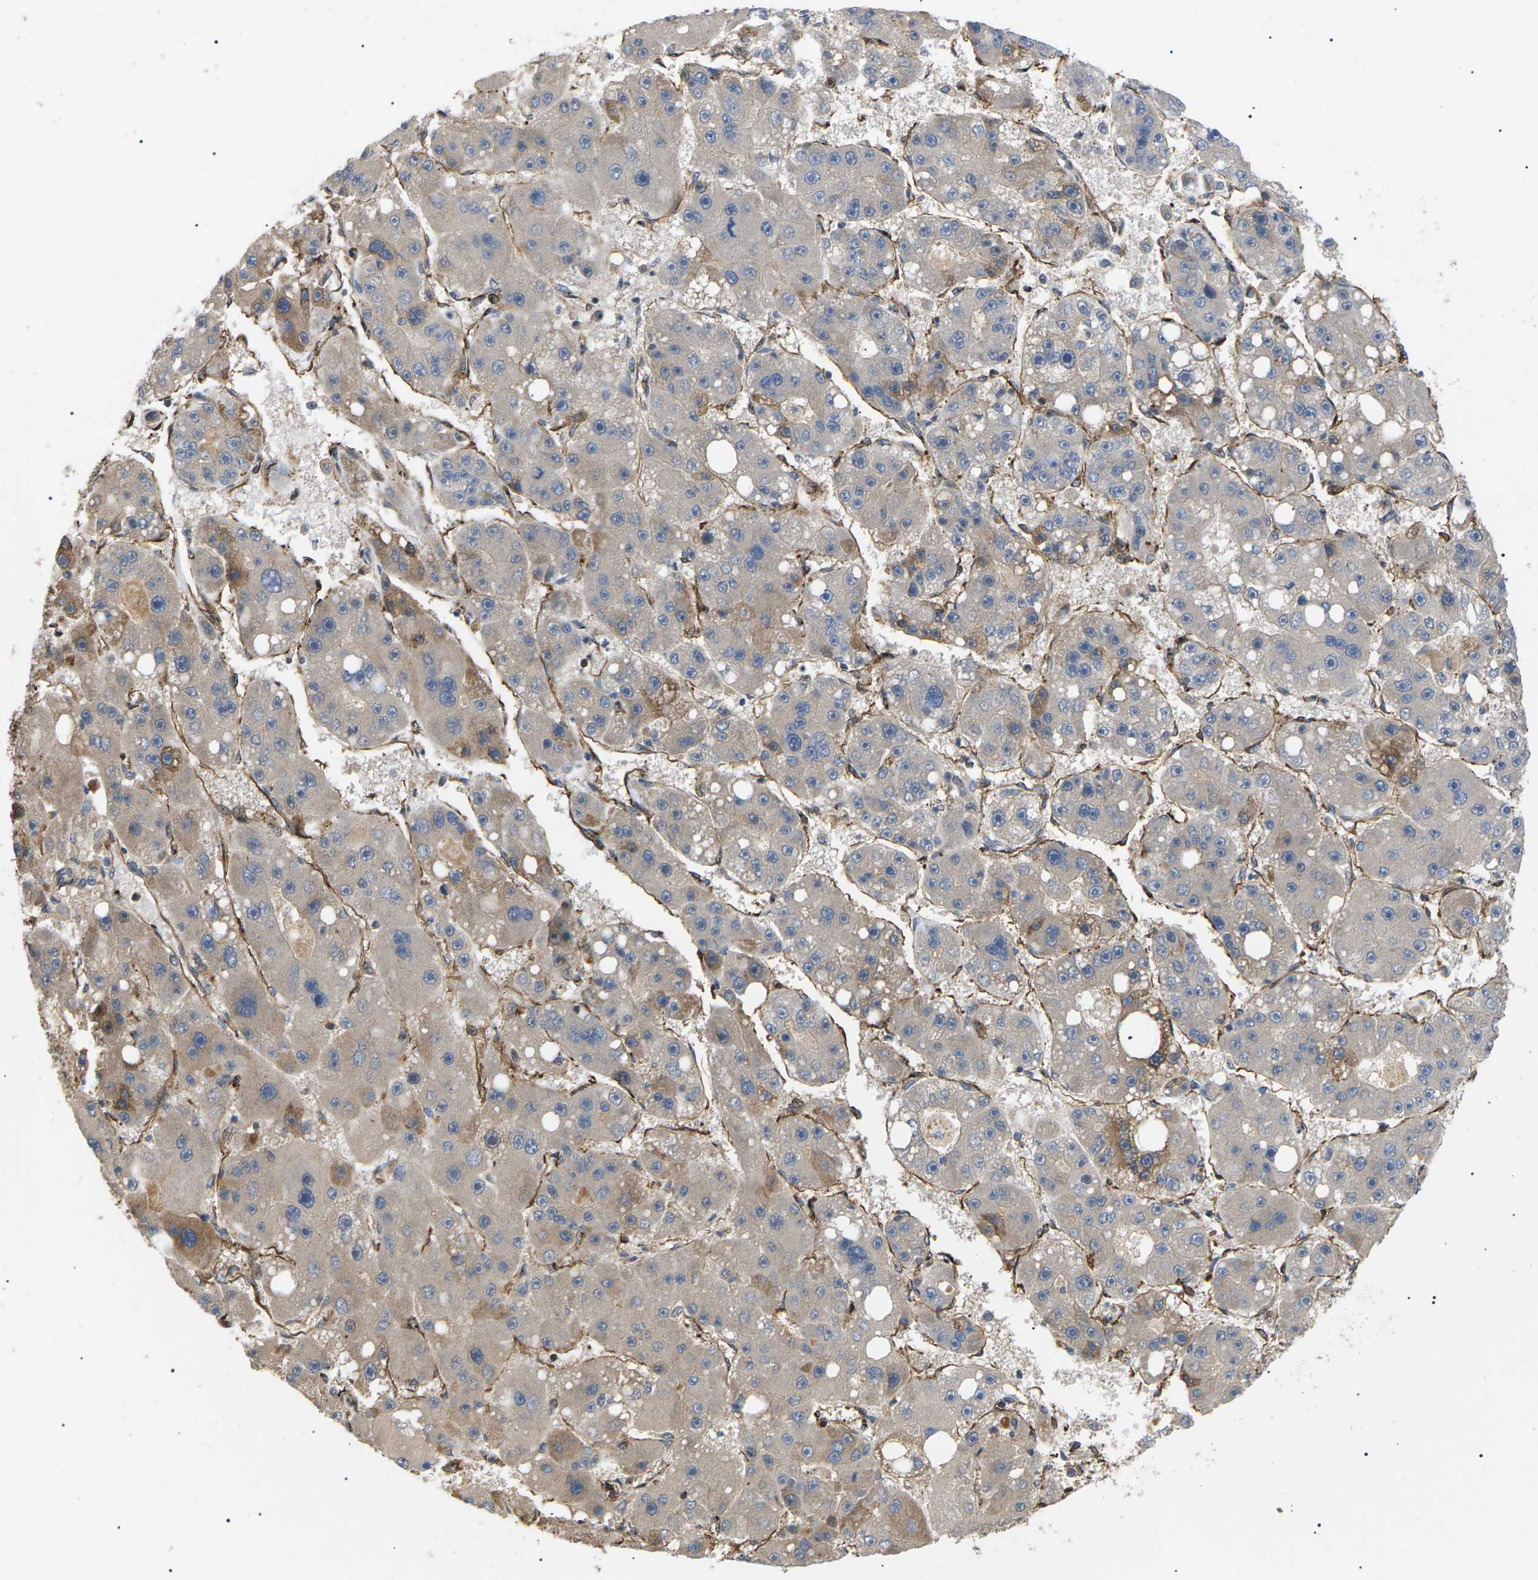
{"staining": {"intensity": "moderate", "quantity": "<25%", "location": "cytoplasmic/membranous"}, "tissue": "liver cancer", "cell_type": "Tumor cells", "image_type": "cancer", "snomed": [{"axis": "morphology", "description": "Carcinoma, Hepatocellular, NOS"}, {"axis": "topography", "description": "Liver"}], "caption": "Immunohistochemical staining of human liver cancer shows low levels of moderate cytoplasmic/membranous positivity in about <25% of tumor cells.", "gene": "TMTC4", "patient": {"sex": "female", "age": 61}}